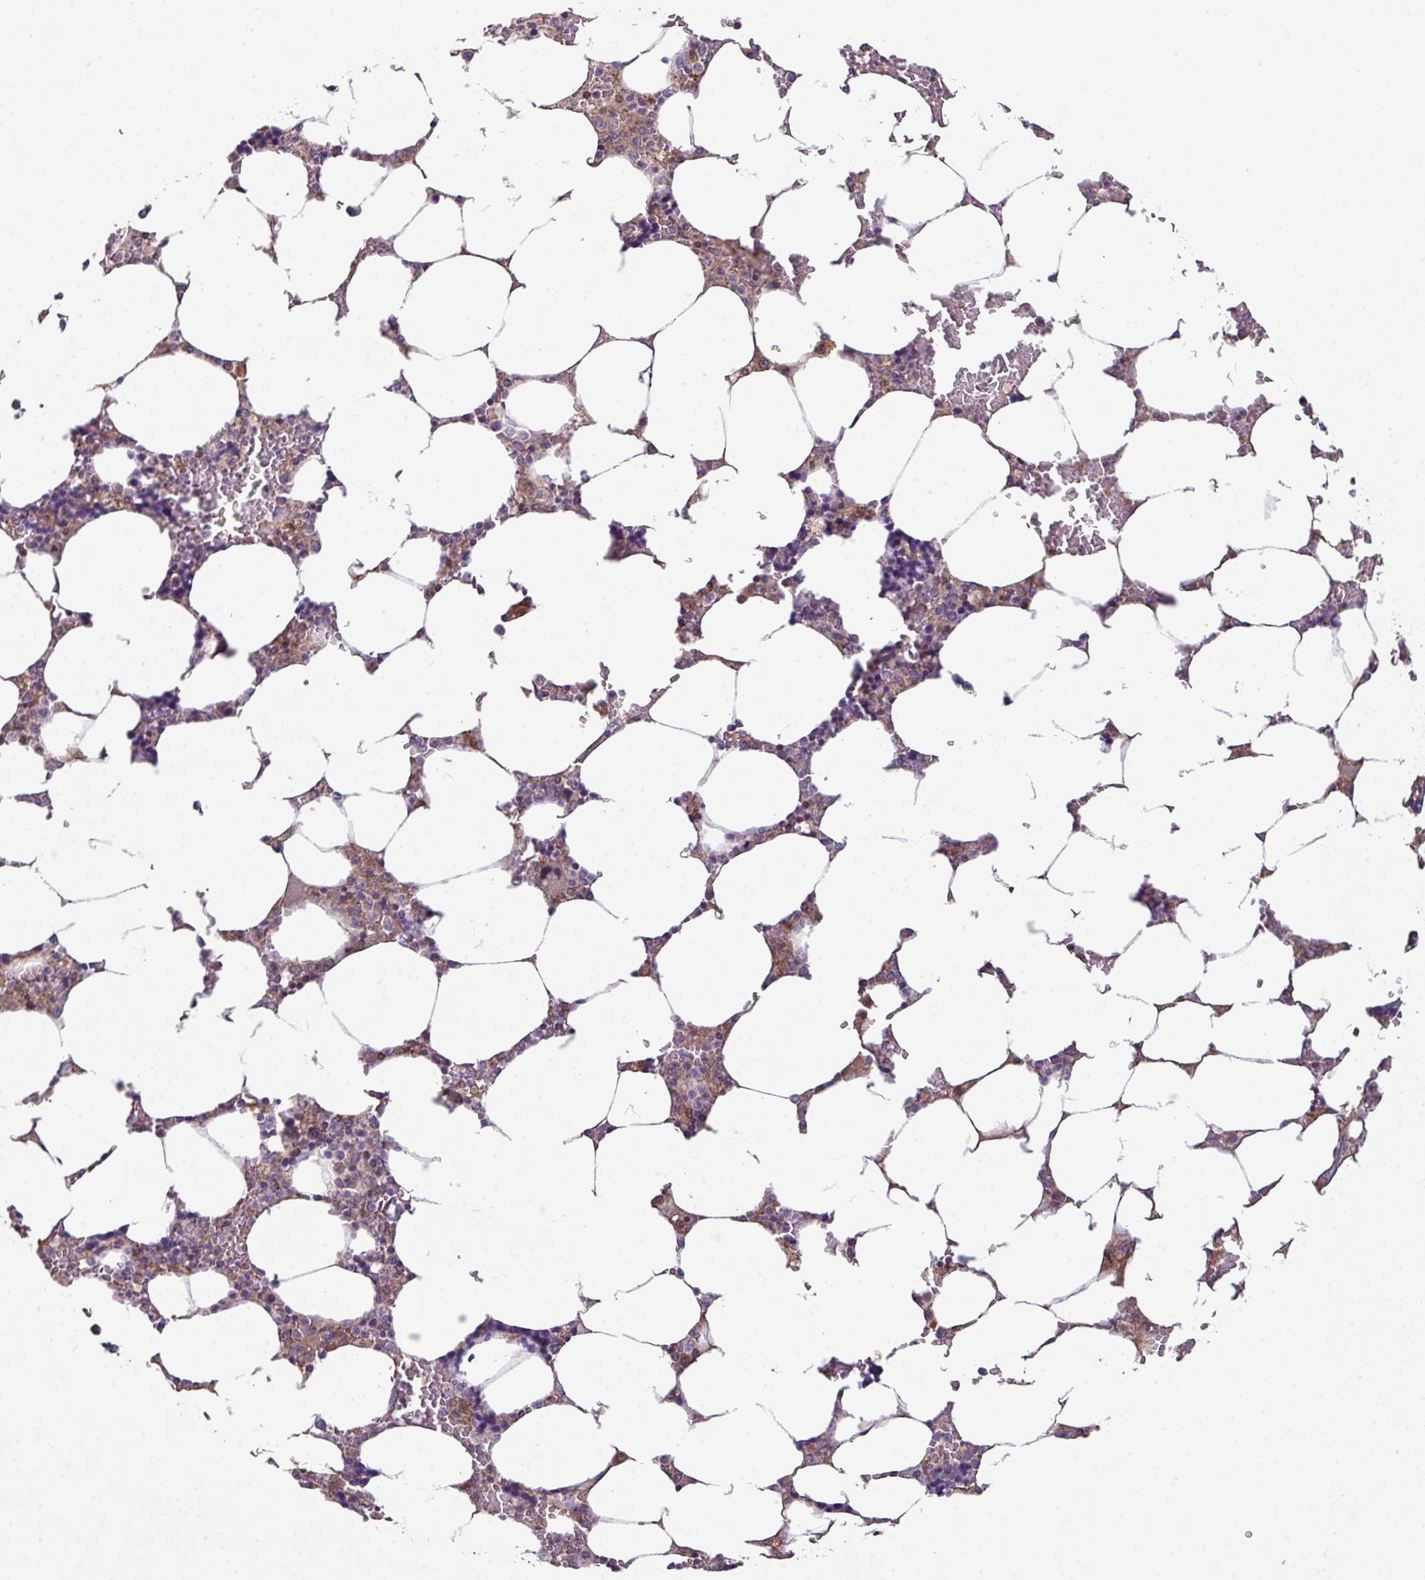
{"staining": {"intensity": "moderate", "quantity": "<25%", "location": "cytoplasmic/membranous"}, "tissue": "bone marrow", "cell_type": "Hematopoietic cells", "image_type": "normal", "snomed": [{"axis": "morphology", "description": "Normal tissue, NOS"}, {"axis": "topography", "description": "Bone marrow"}], "caption": "Immunohistochemical staining of unremarkable bone marrow displays moderate cytoplasmic/membranous protein expression in approximately <25% of hematopoietic cells. The staining is performed using DAB (3,3'-diaminobenzidine) brown chromogen to label protein expression. The nuclei are counter-stained blue using hematoxylin.", "gene": "LRRC9", "patient": {"sex": "male", "age": 64}}